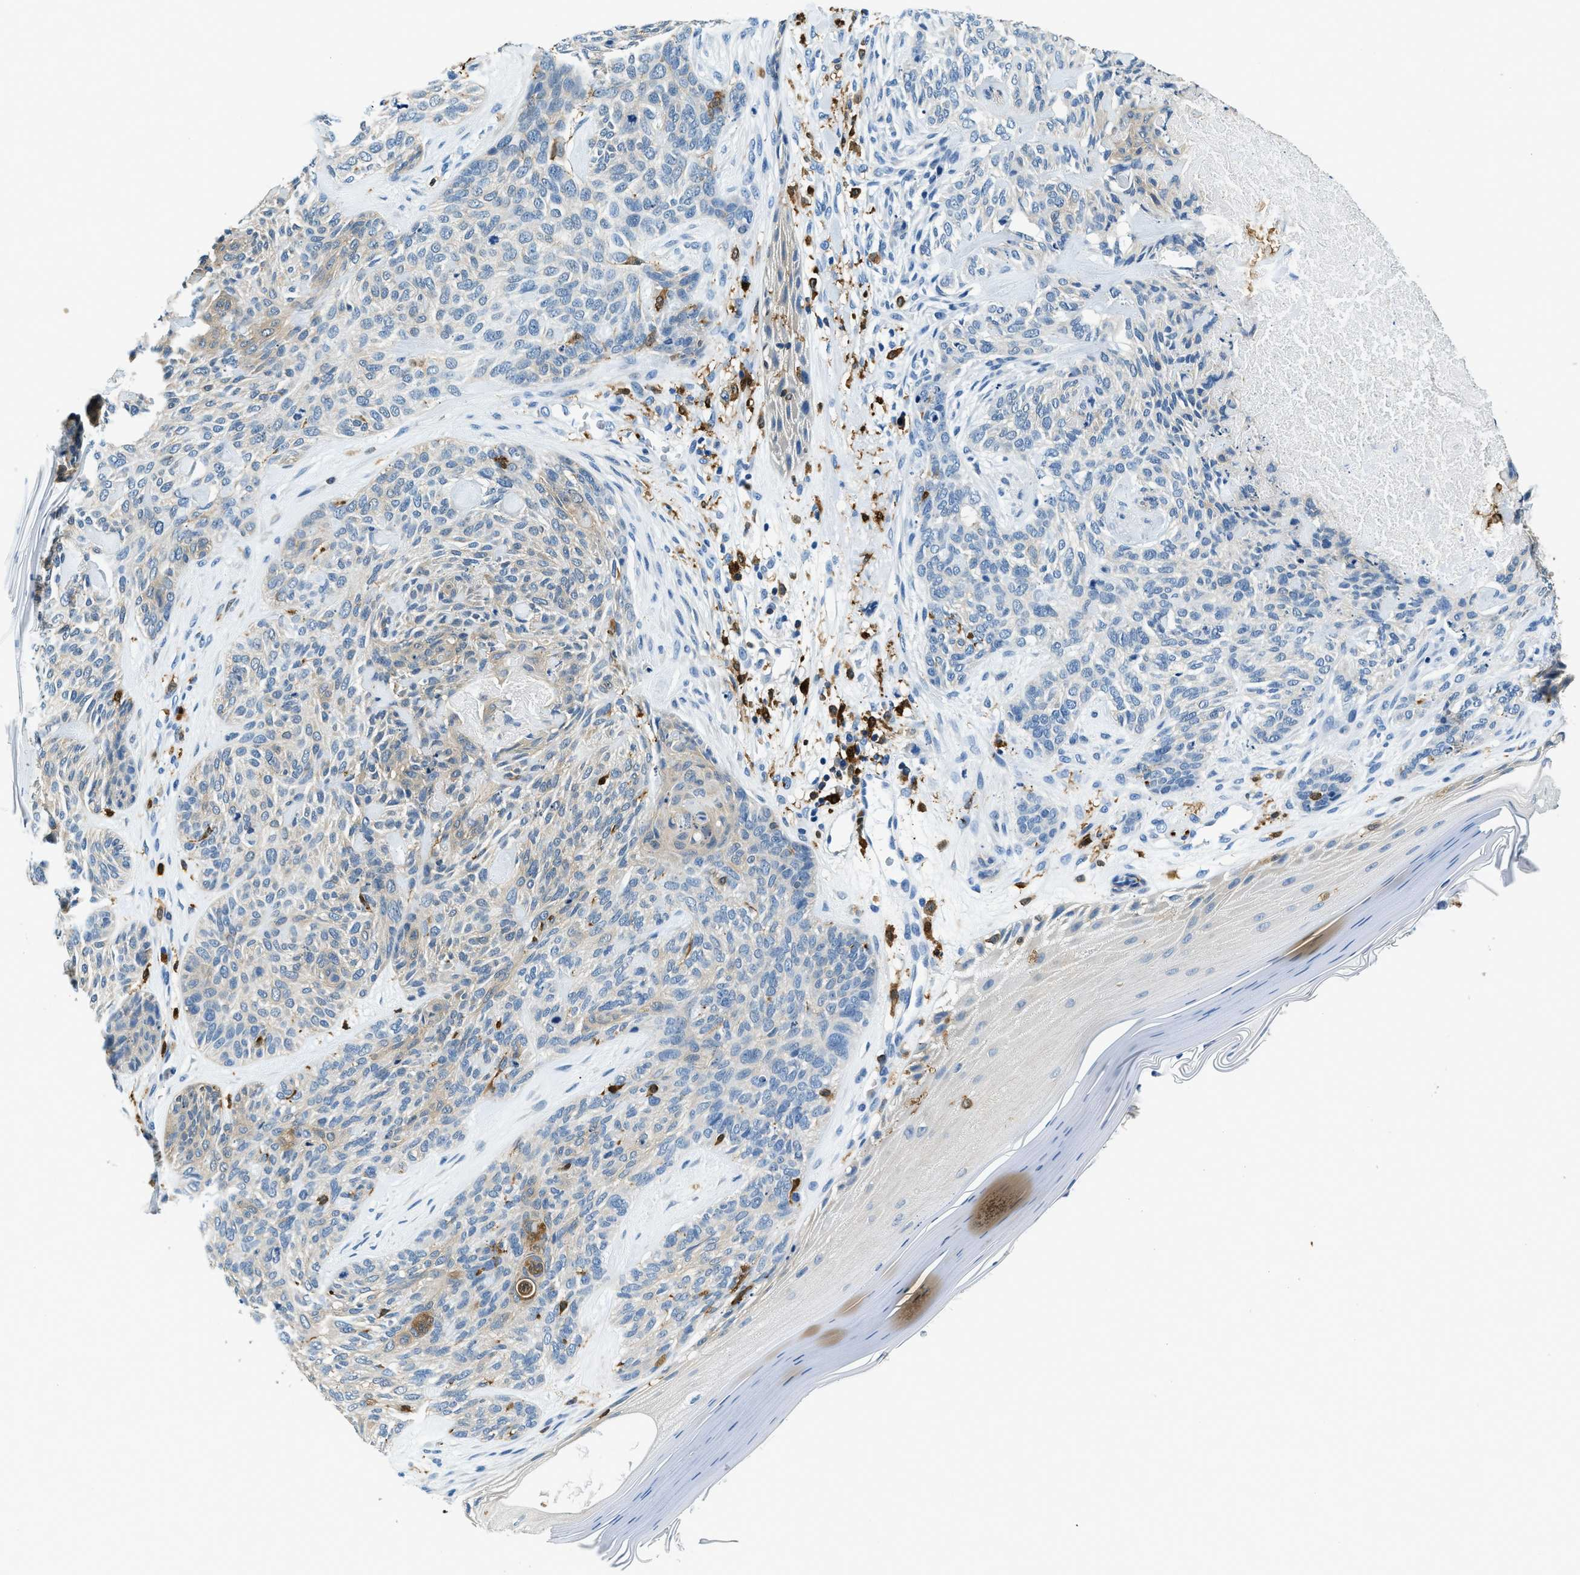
{"staining": {"intensity": "weak", "quantity": "<25%", "location": "cytoplasmic/membranous"}, "tissue": "skin cancer", "cell_type": "Tumor cells", "image_type": "cancer", "snomed": [{"axis": "morphology", "description": "Basal cell carcinoma"}, {"axis": "topography", "description": "Skin"}], "caption": "Immunohistochemistry (IHC) micrograph of skin cancer stained for a protein (brown), which reveals no staining in tumor cells.", "gene": "CAPG", "patient": {"sex": "male", "age": 55}}